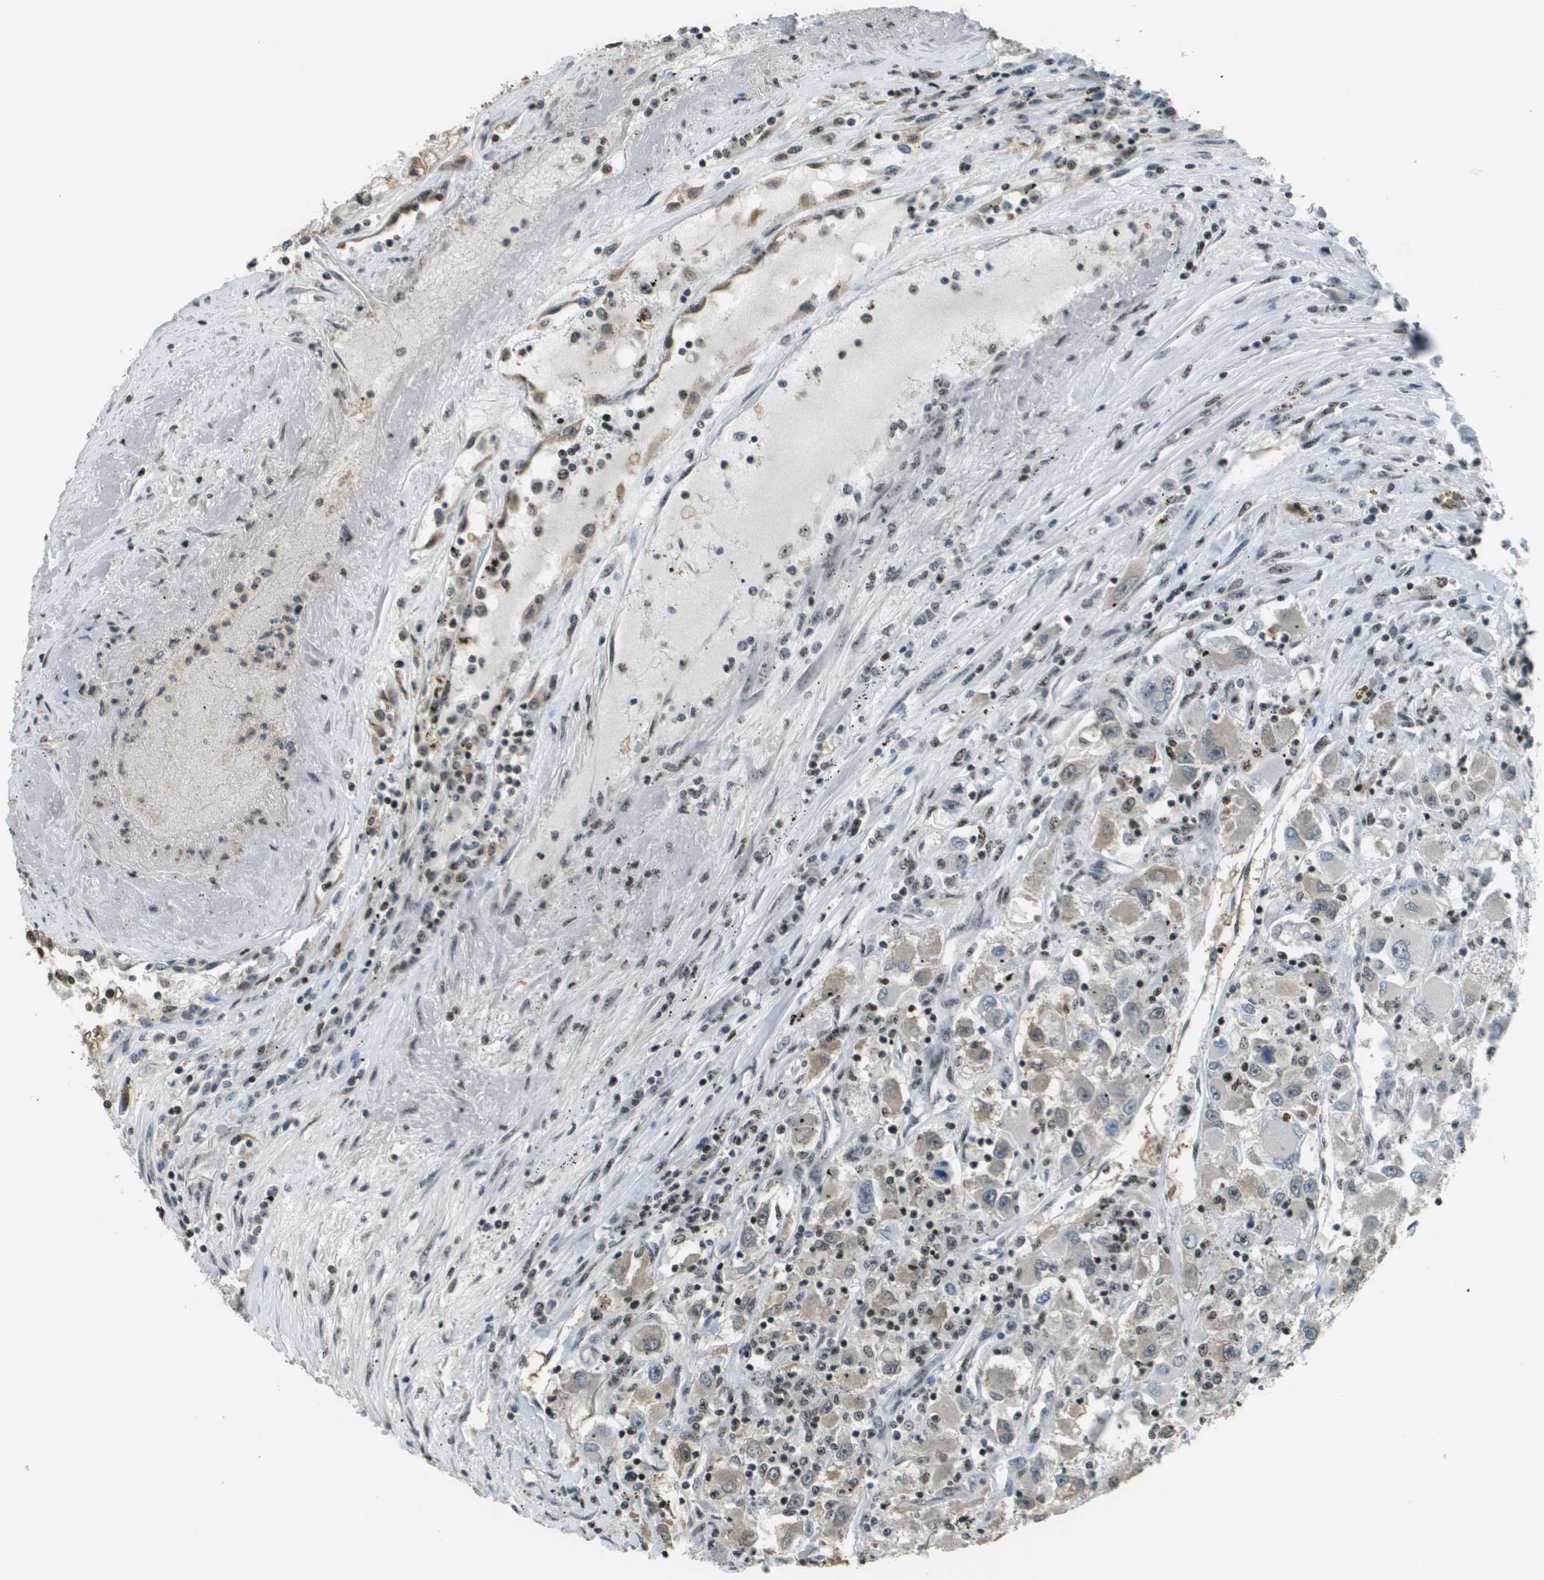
{"staining": {"intensity": "weak", "quantity": "<25%", "location": "cytoplasmic/membranous,nuclear"}, "tissue": "renal cancer", "cell_type": "Tumor cells", "image_type": "cancer", "snomed": [{"axis": "morphology", "description": "Adenocarcinoma, NOS"}, {"axis": "topography", "description": "Kidney"}], "caption": "Renal adenocarcinoma was stained to show a protein in brown. There is no significant expression in tumor cells.", "gene": "SP100", "patient": {"sex": "female", "age": 52}}